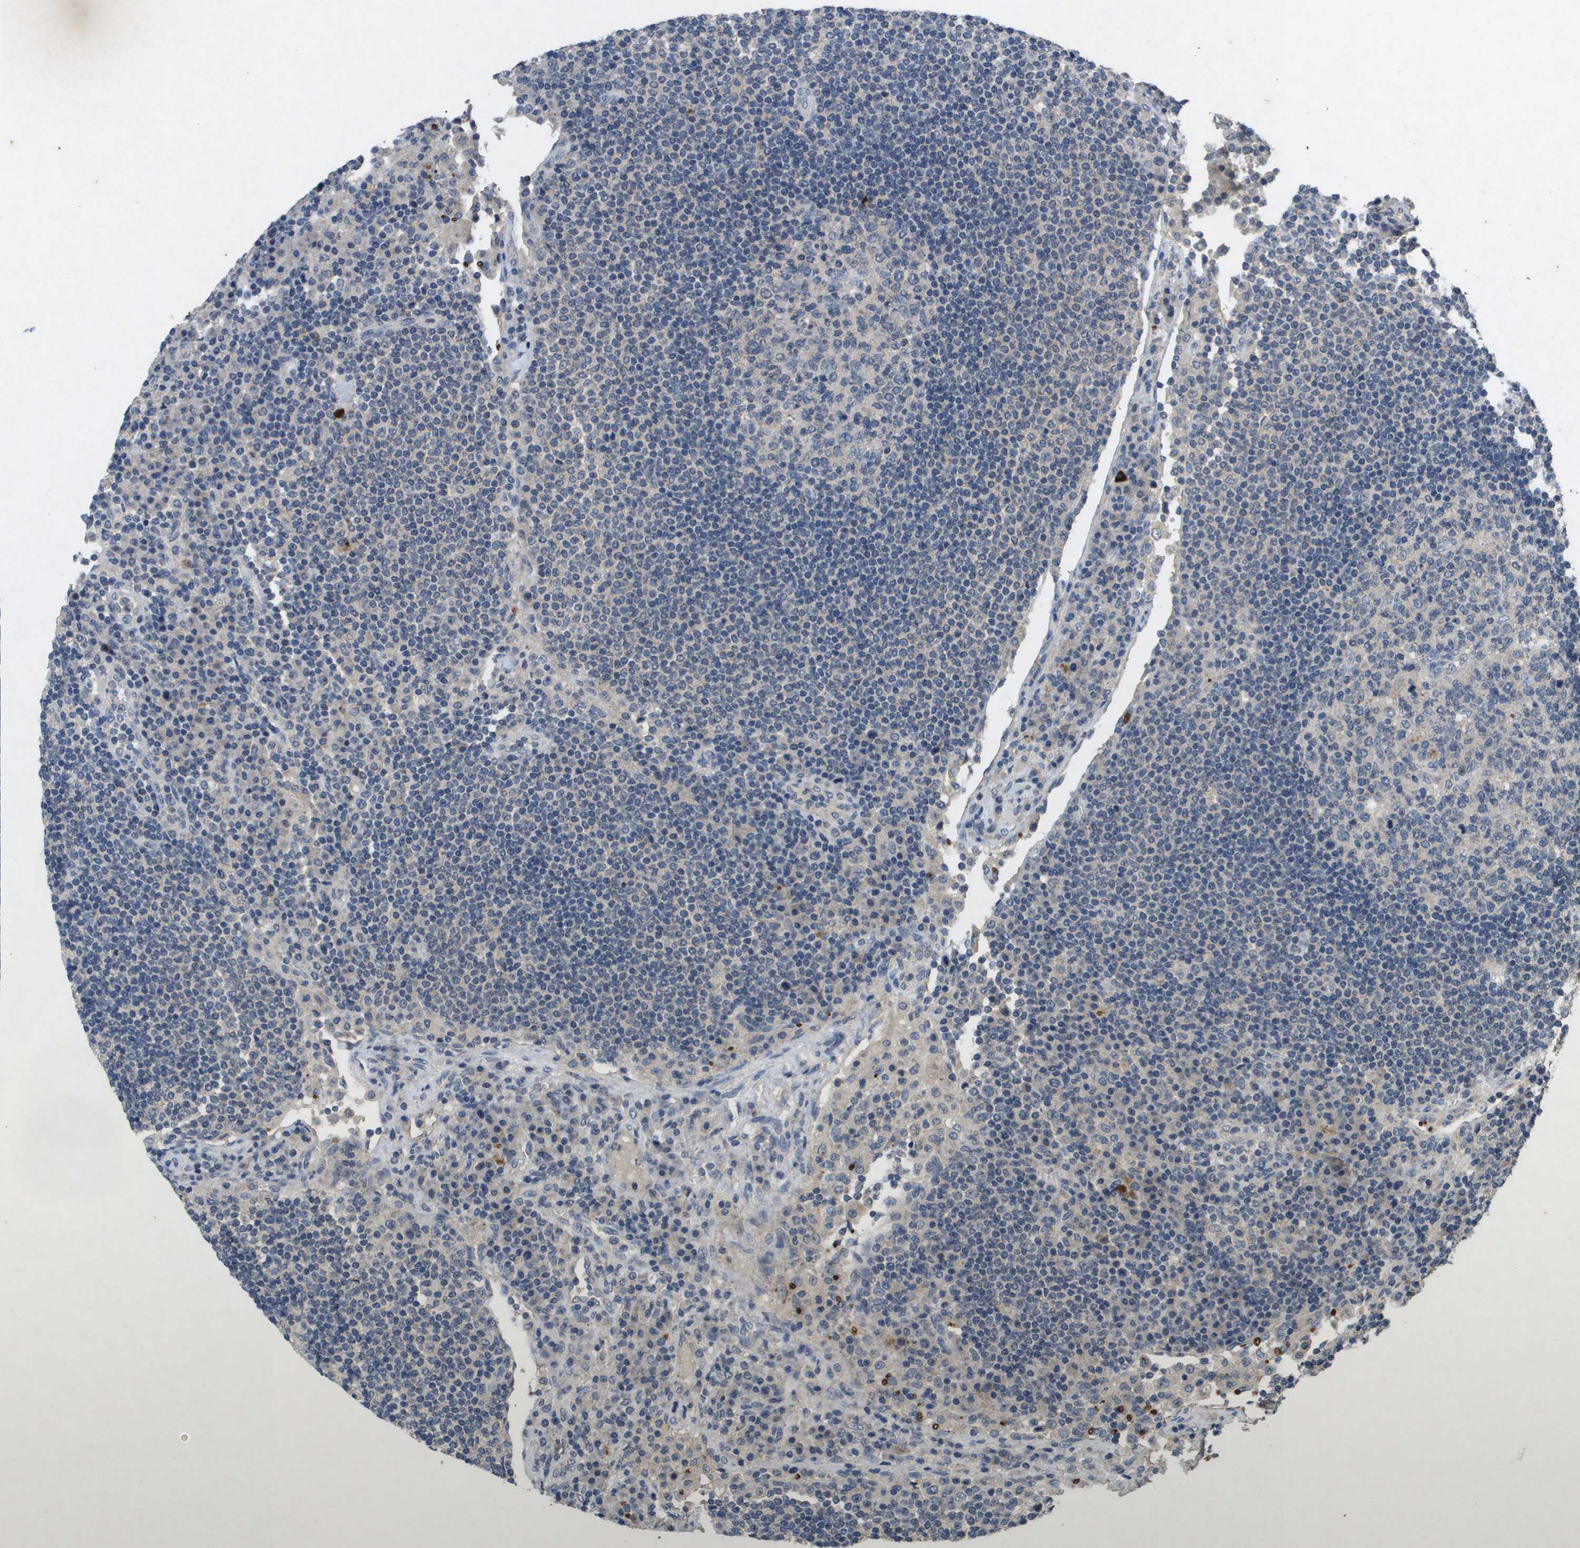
{"staining": {"intensity": "weak", "quantity": "25%-75%", "location": "cytoplasmic/membranous"}, "tissue": "lymph node", "cell_type": "Germinal center cells", "image_type": "normal", "snomed": [{"axis": "morphology", "description": "Normal tissue, NOS"}, {"axis": "topography", "description": "Lymph node"}], "caption": "Germinal center cells display low levels of weak cytoplasmic/membranous expression in about 25%-75% of cells in unremarkable human lymph node. (IHC, brightfield microscopy, high magnification).", "gene": "PROC", "patient": {"sex": "female", "age": 53}}